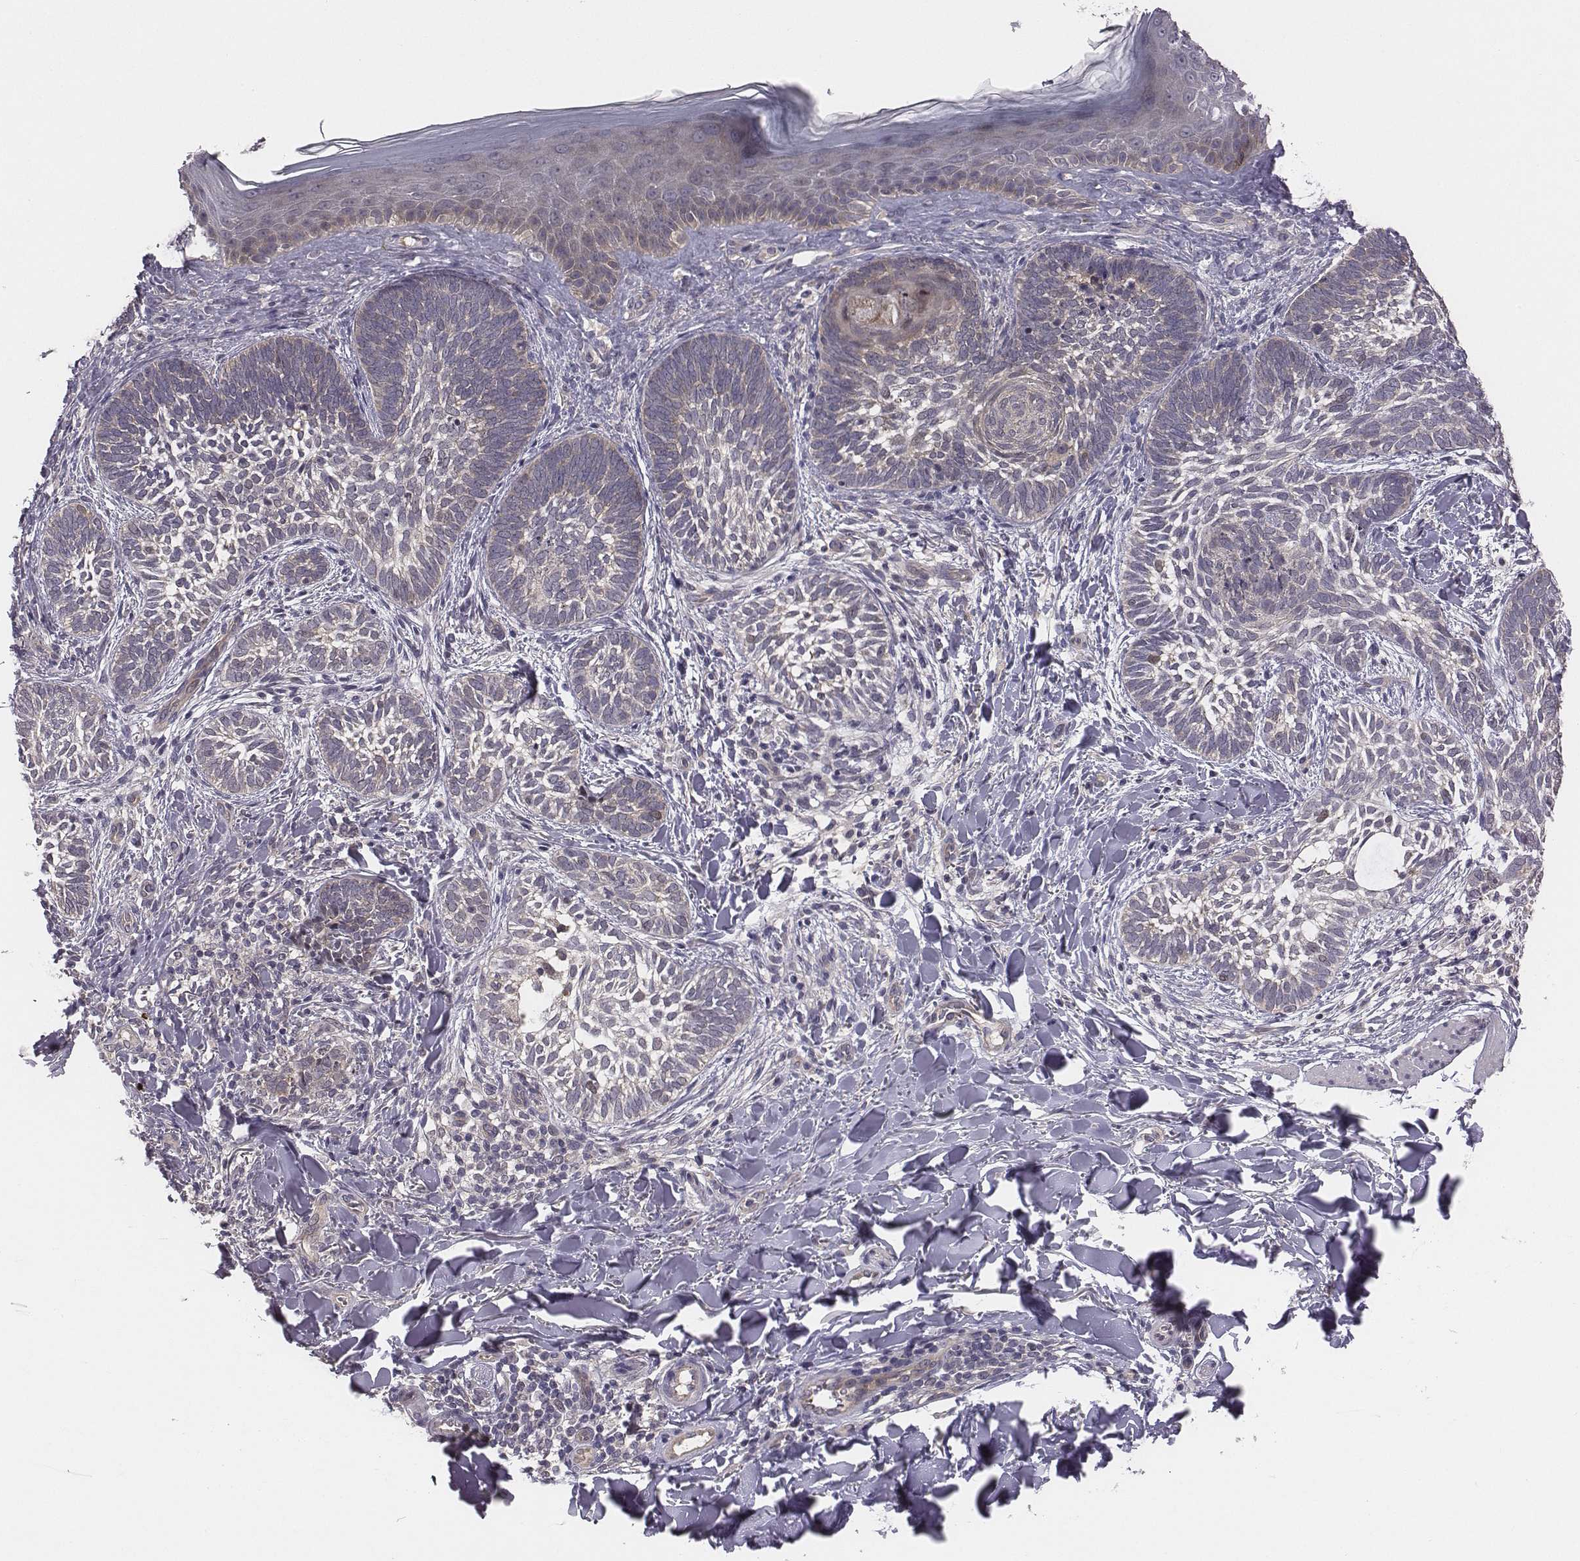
{"staining": {"intensity": "negative", "quantity": "none", "location": "none"}, "tissue": "skin cancer", "cell_type": "Tumor cells", "image_type": "cancer", "snomed": [{"axis": "morphology", "description": "Normal tissue, NOS"}, {"axis": "morphology", "description": "Basal cell carcinoma"}, {"axis": "topography", "description": "Skin"}], "caption": "A micrograph of human basal cell carcinoma (skin) is negative for staining in tumor cells.", "gene": "SMURF2", "patient": {"sex": "male", "age": 46}}